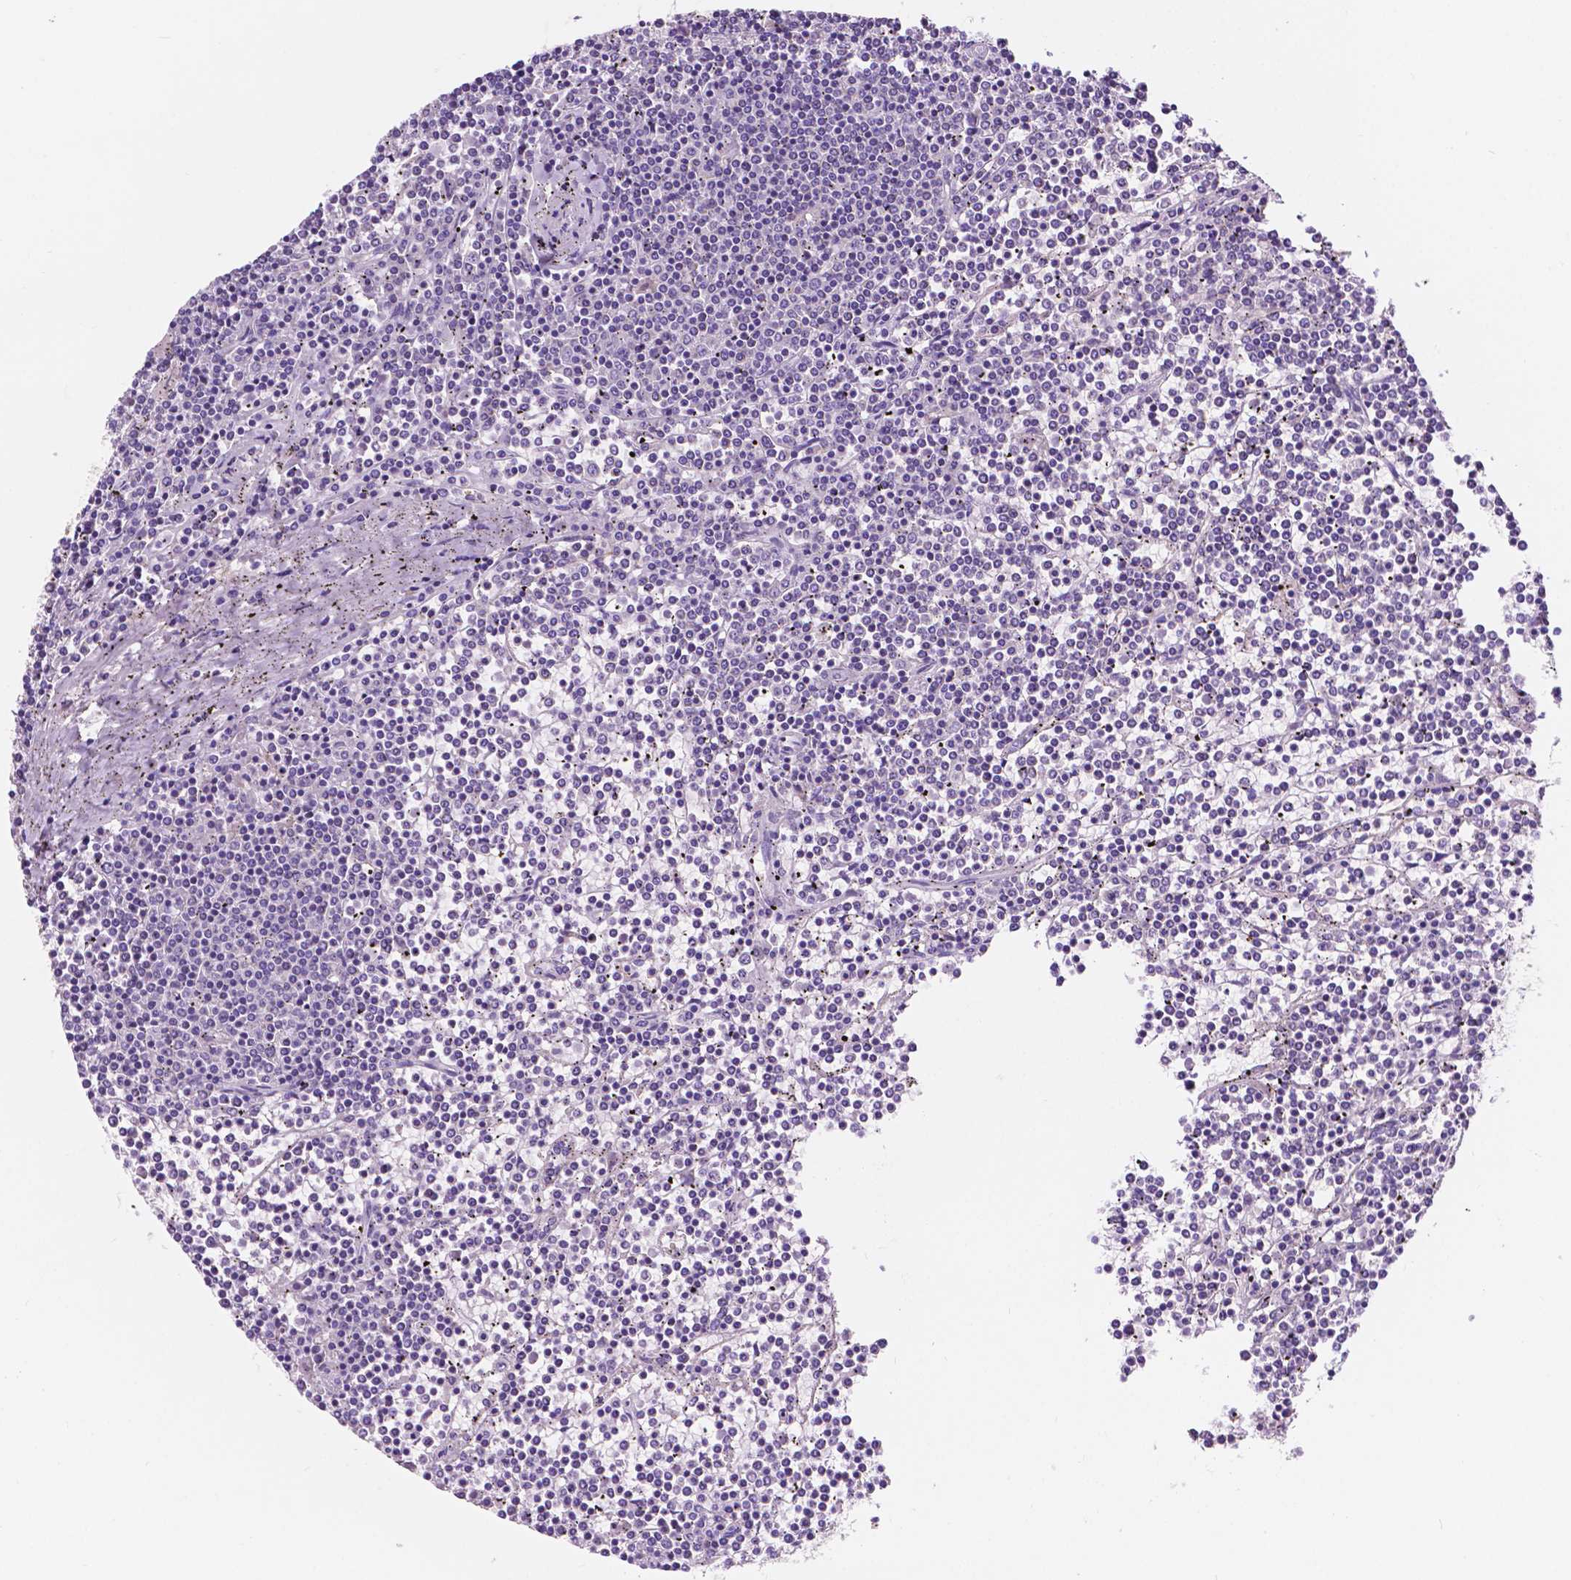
{"staining": {"intensity": "negative", "quantity": "none", "location": "none"}, "tissue": "lymphoma", "cell_type": "Tumor cells", "image_type": "cancer", "snomed": [{"axis": "morphology", "description": "Malignant lymphoma, non-Hodgkin's type, Low grade"}, {"axis": "topography", "description": "Spleen"}], "caption": "An IHC photomicrograph of low-grade malignant lymphoma, non-Hodgkin's type is shown. There is no staining in tumor cells of low-grade malignant lymphoma, non-Hodgkin's type. (DAB (3,3'-diaminobenzidine) immunohistochemistry (IHC) visualized using brightfield microscopy, high magnification).", "gene": "TRPV5", "patient": {"sex": "female", "age": 19}}